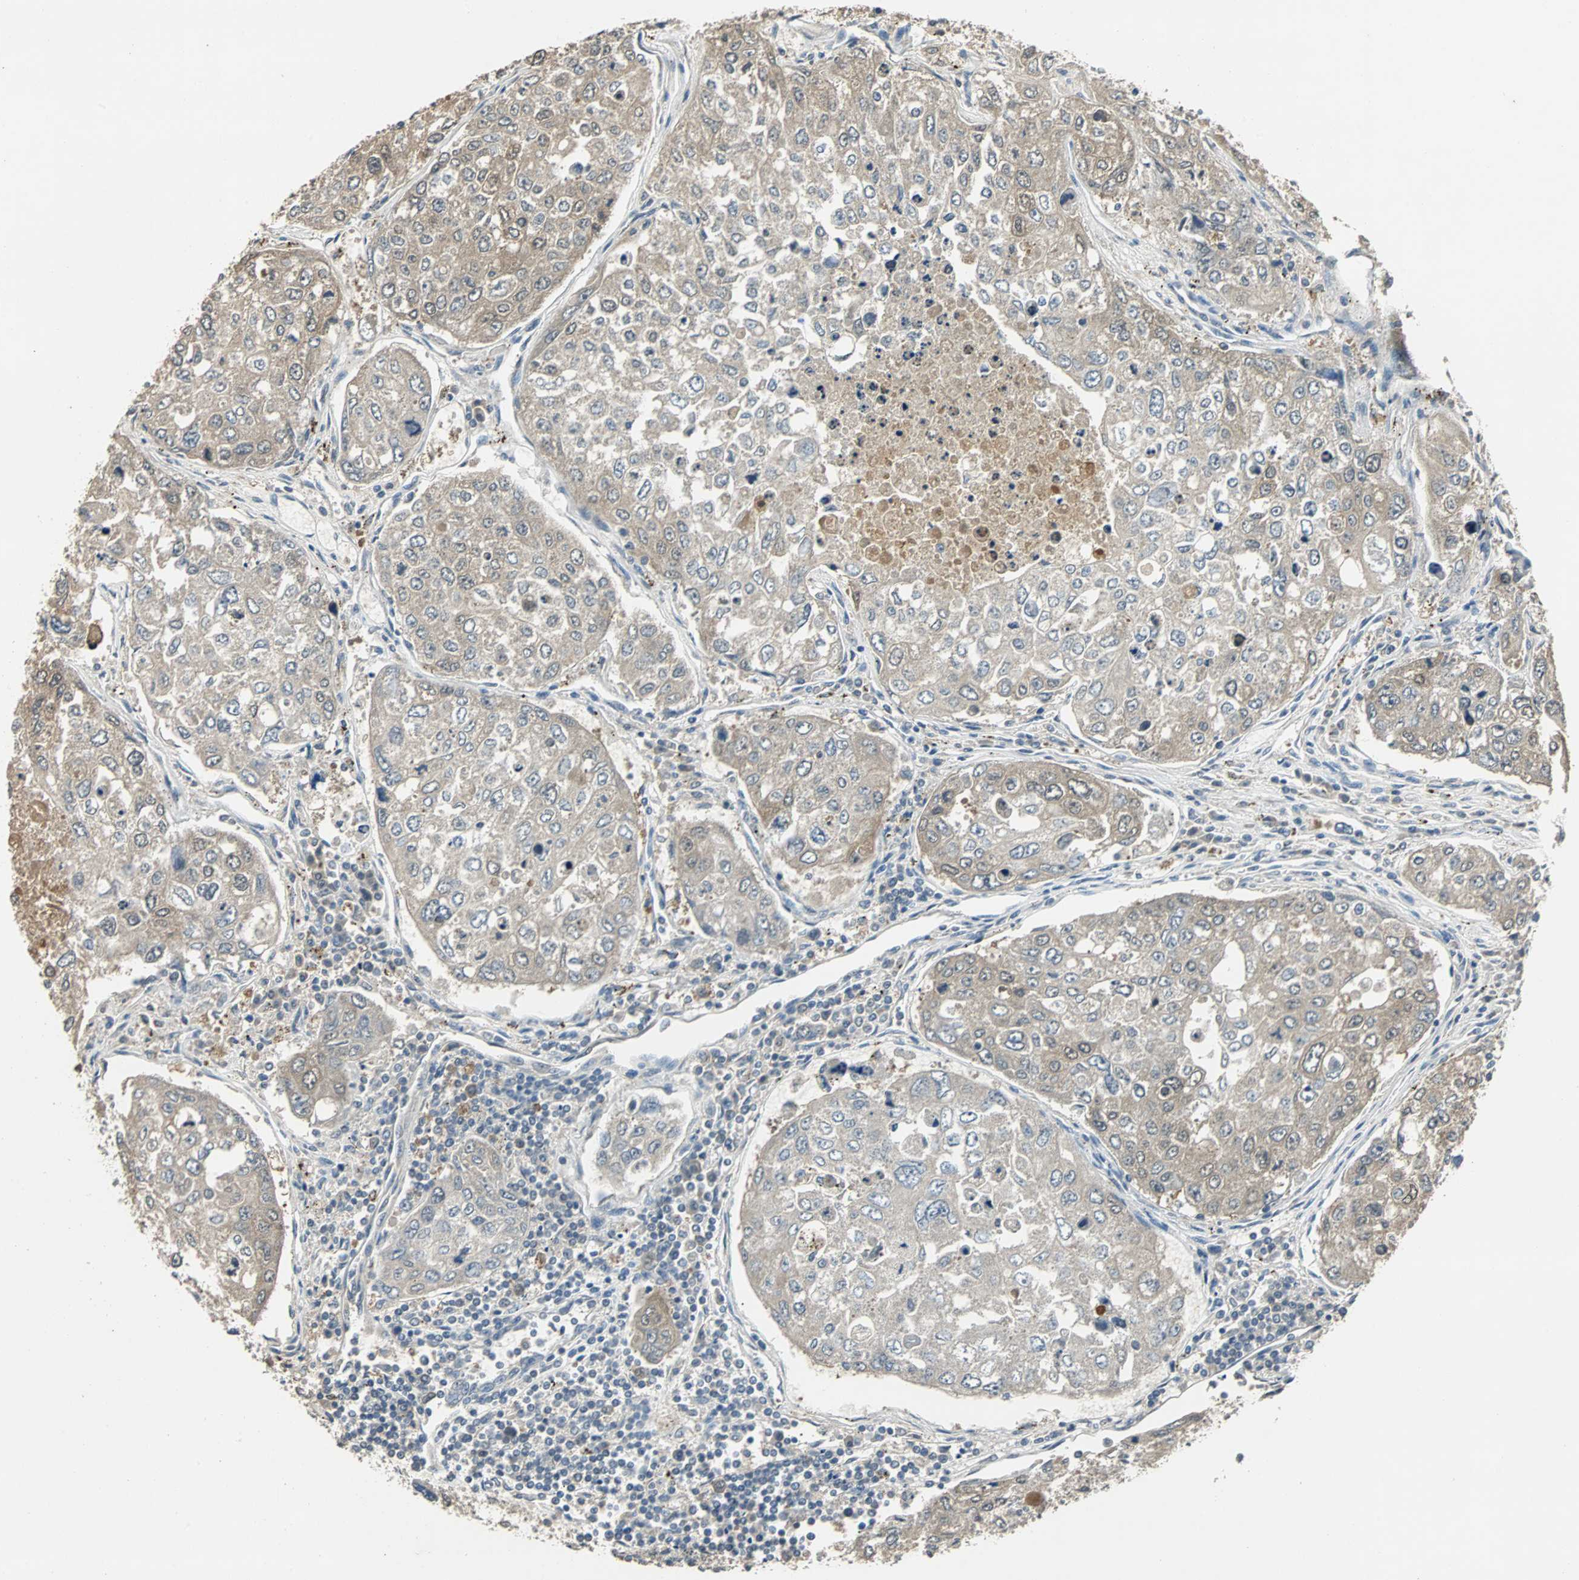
{"staining": {"intensity": "weak", "quantity": "25%-75%", "location": "cytoplasmic/membranous"}, "tissue": "urothelial cancer", "cell_type": "Tumor cells", "image_type": "cancer", "snomed": [{"axis": "morphology", "description": "Urothelial carcinoma, High grade"}, {"axis": "topography", "description": "Lymph node"}, {"axis": "topography", "description": "Urinary bladder"}], "caption": "Protein expression analysis of urothelial cancer reveals weak cytoplasmic/membranous staining in approximately 25%-75% of tumor cells.", "gene": "ABHD2", "patient": {"sex": "male", "age": 51}}